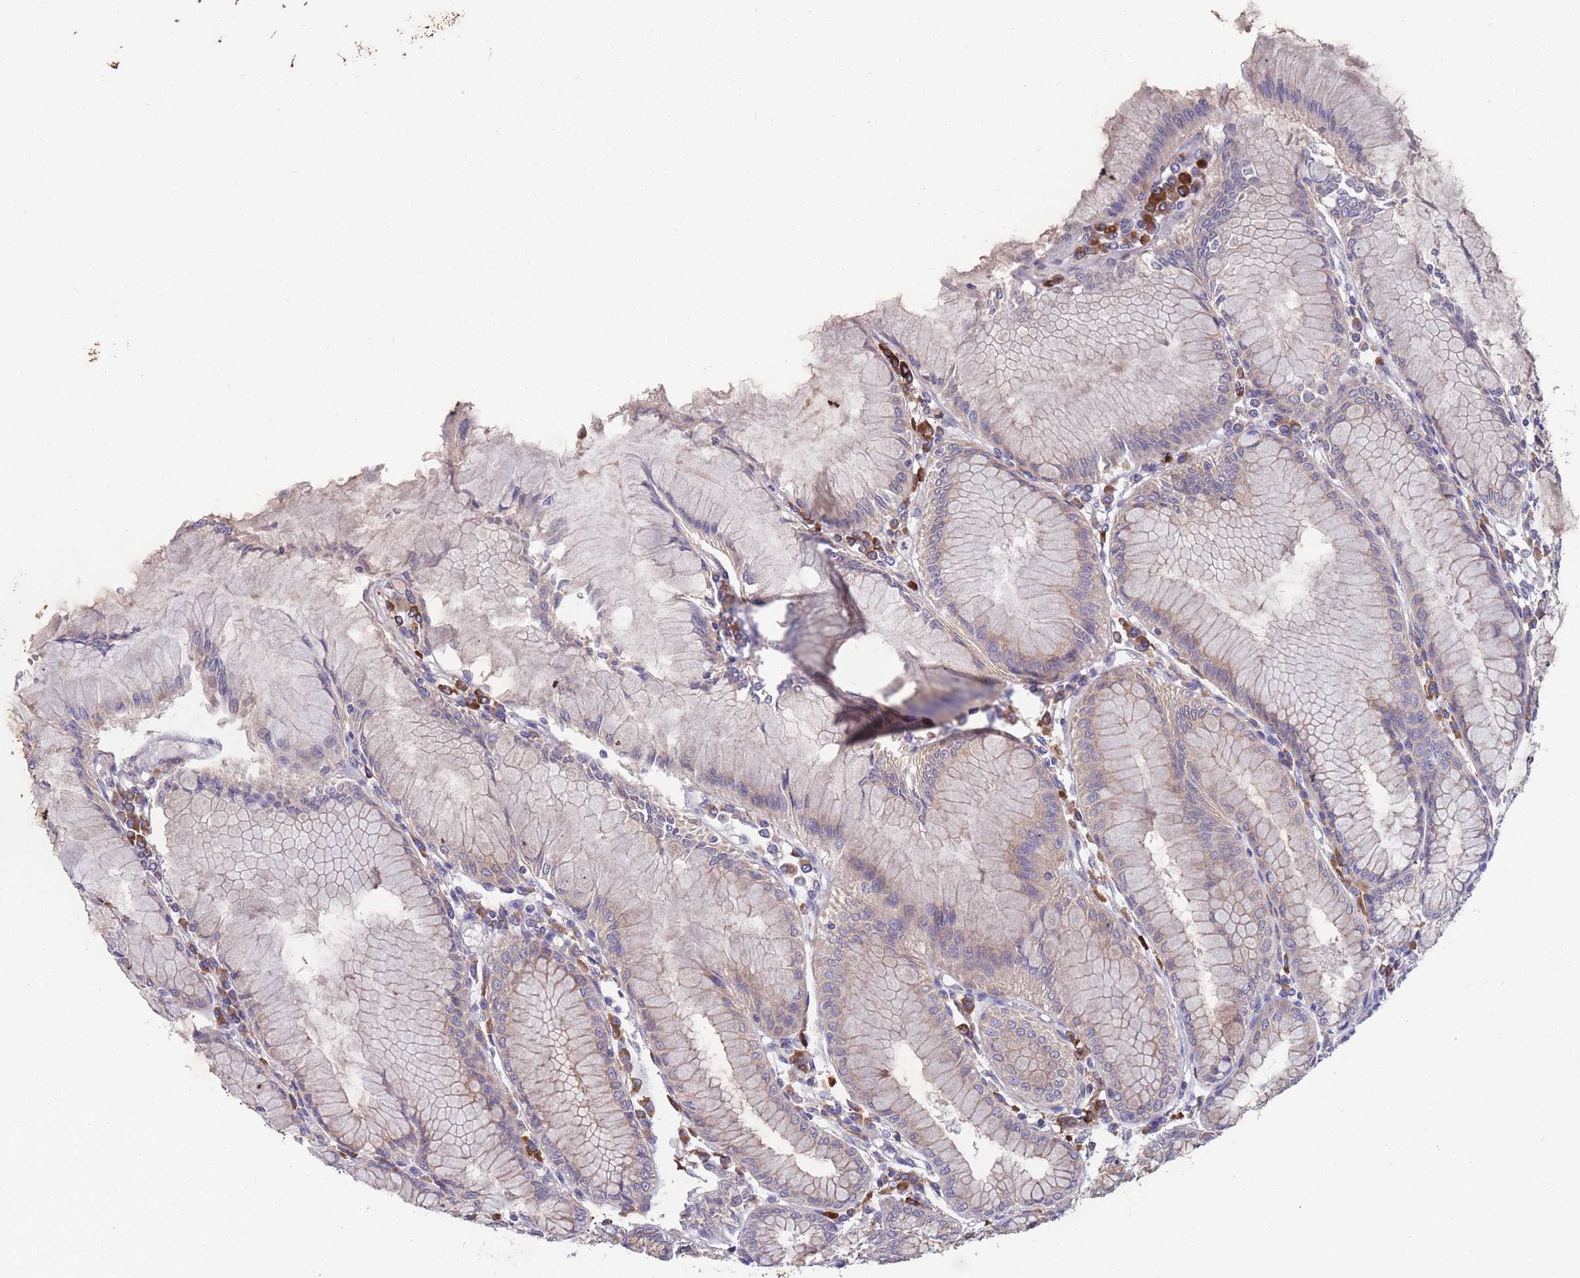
{"staining": {"intensity": "moderate", "quantity": "25%-75%", "location": "cytoplasmic/membranous"}, "tissue": "stomach", "cell_type": "Glandular cells", "image_type": "normal", "snomed": [{"axis": "morphology", "description": "Normal tissue, NOS"}, {"axis": "topography", "description": "Stomach"}], "caption": "Stomach stained for a protein demonstrates moderate cytoplasmic/membranous positivity in glandular cells. Immunohistochemistry stains the protein in brown and the nuclei are stained blue.", "gene": "STIM2", "patient": {"sex": "female", "age": 57}}